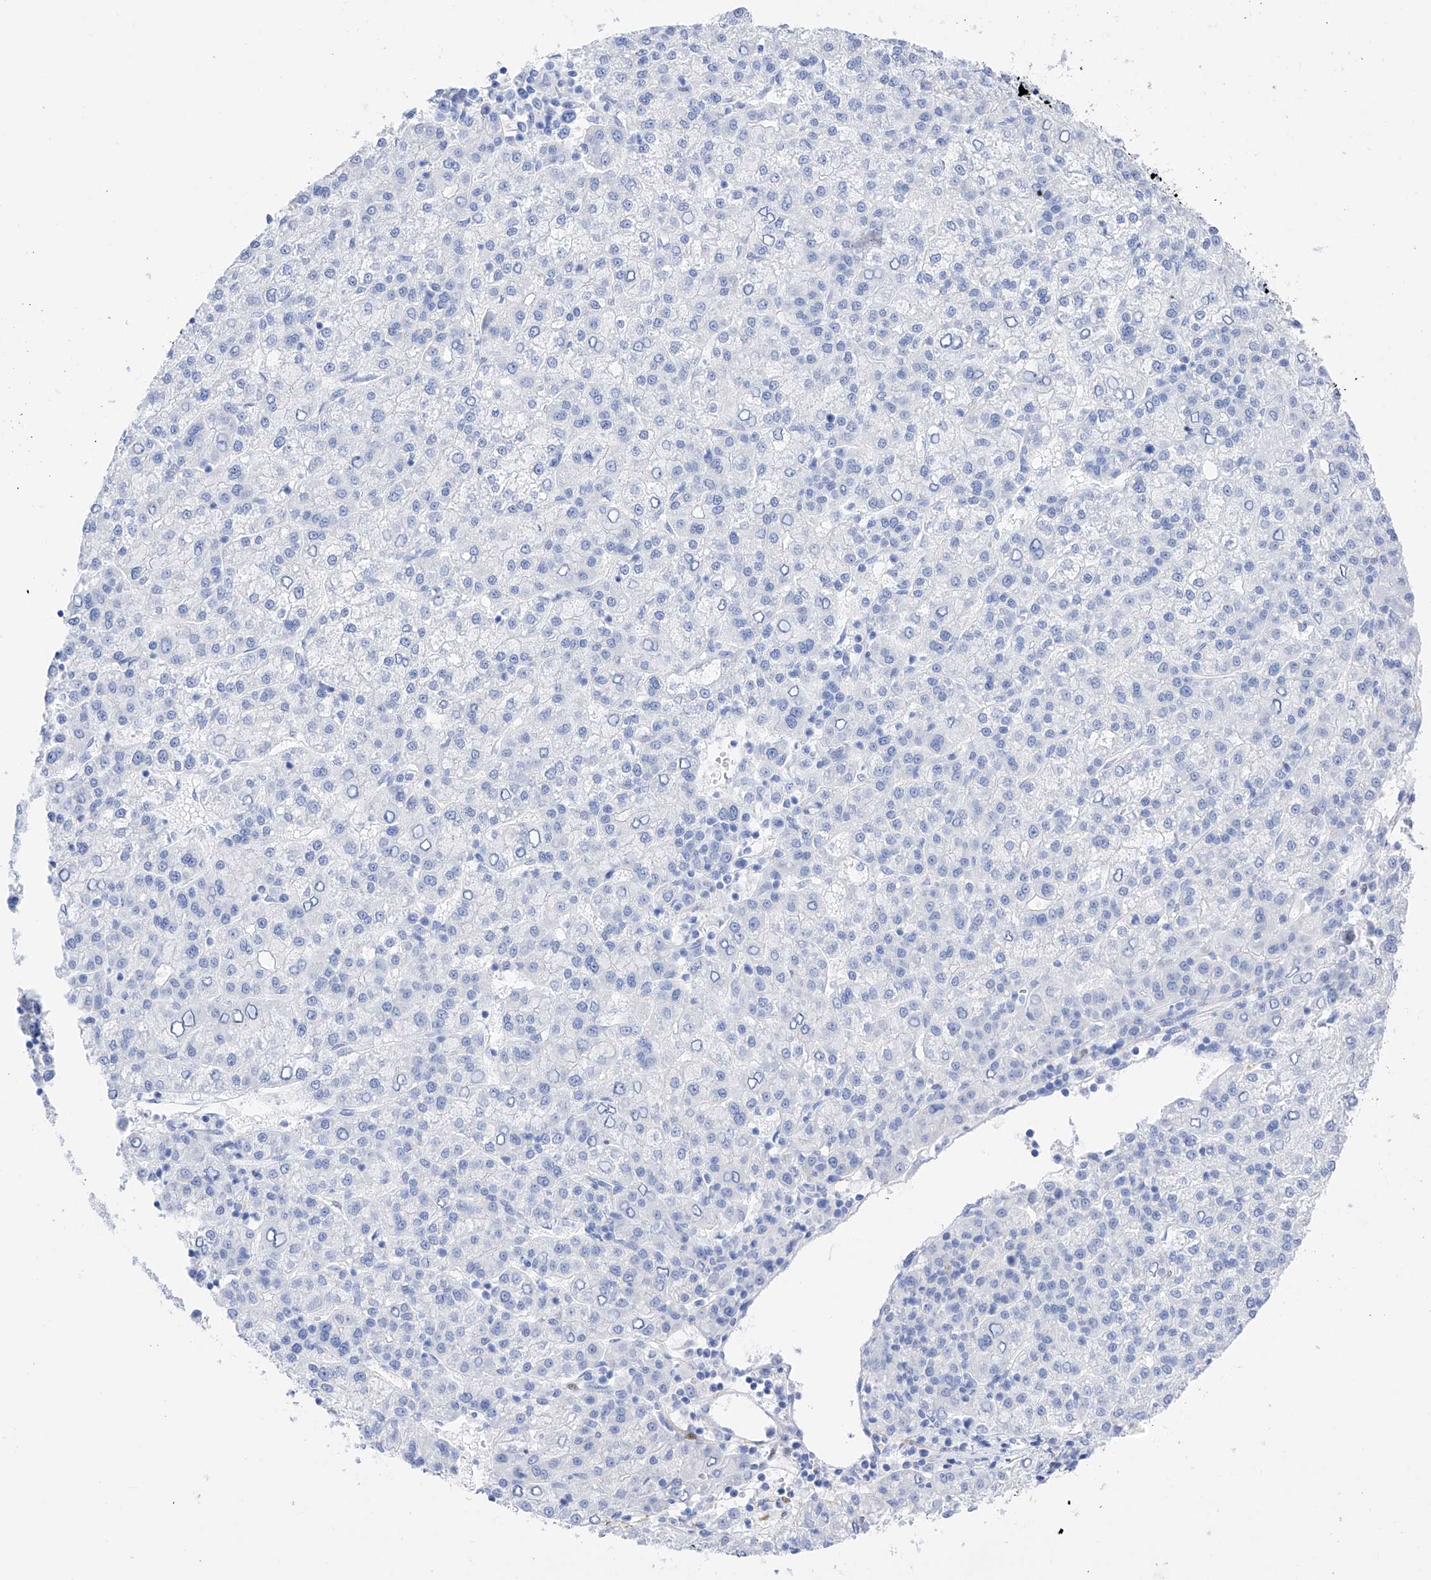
{"staining": {"intensity": "negative", "quantity": "none", "location": "none"}, "tissue": "liver cancer", "cell_type": "Tumor cells", "image_type": "cancer", "snomed": [{"axis": "morphology", "description": "Carcinoma, Hepatocellular, NOS"}, {"axis": "topography", "description": "Liver"}], "caption": "Immunohistochemical staining of liver cancer exhibits no significant staining in tumor cells.", "gene": "TRPC7", "patient": {"sex": "female", "age": 58}}